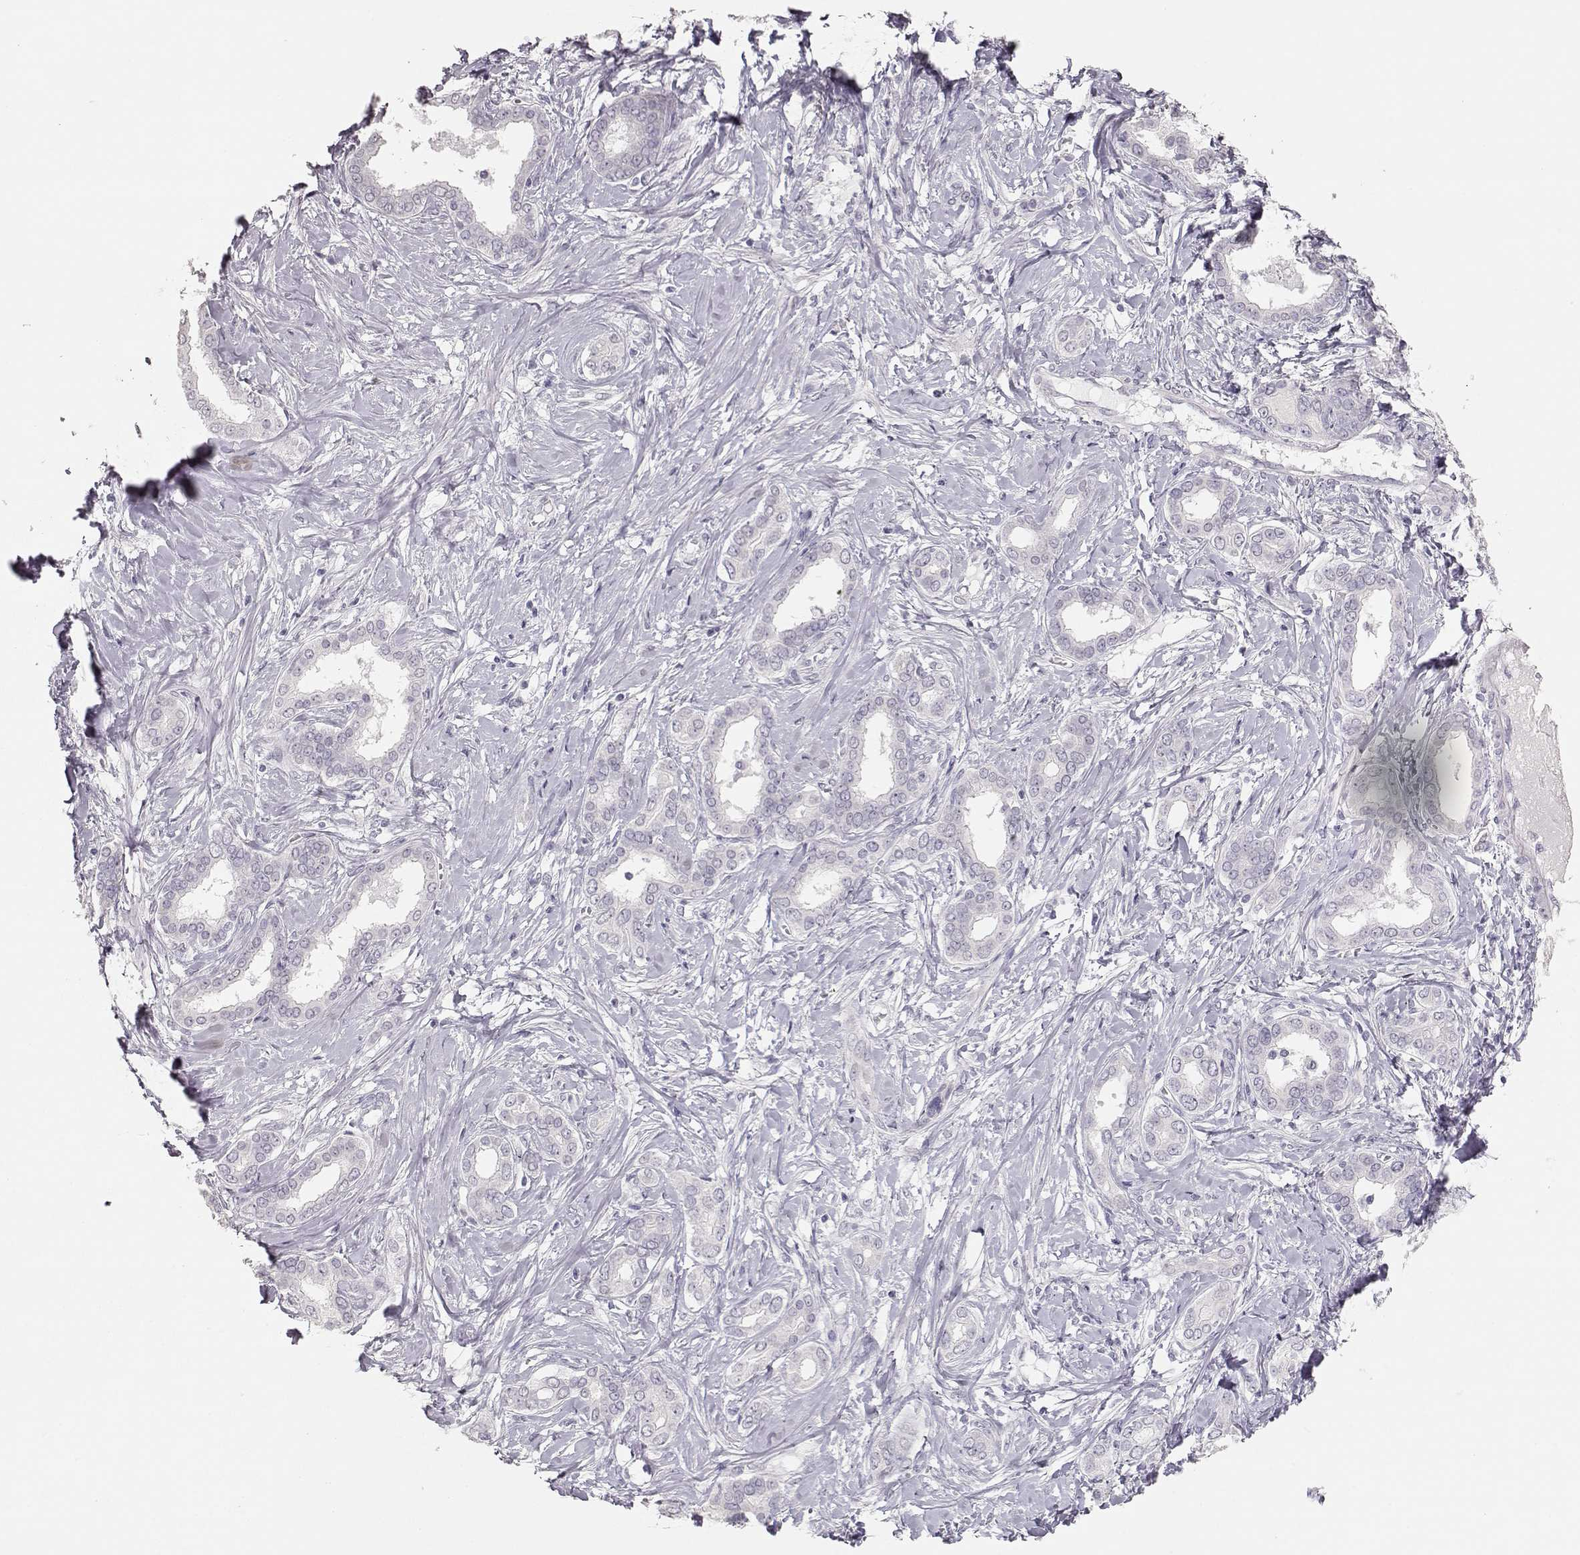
{"staining": {"intensity": "negative", "quantity": "none", "location": "none"}, "tissue": "liver cancer", "cell_type": "Tumor cells", "image_type": "cancer", "snomed": [{"axis": "morphology", "description": "Cholangiocarcinoma"}, {"axis": "topography", "description": "Liver"}], "caption": "Liver cancer stained for a protein using IHC reveals no expression tumor cells.", "gene": "TKTL1", "patient": {"sex": "female", "age": 47}}